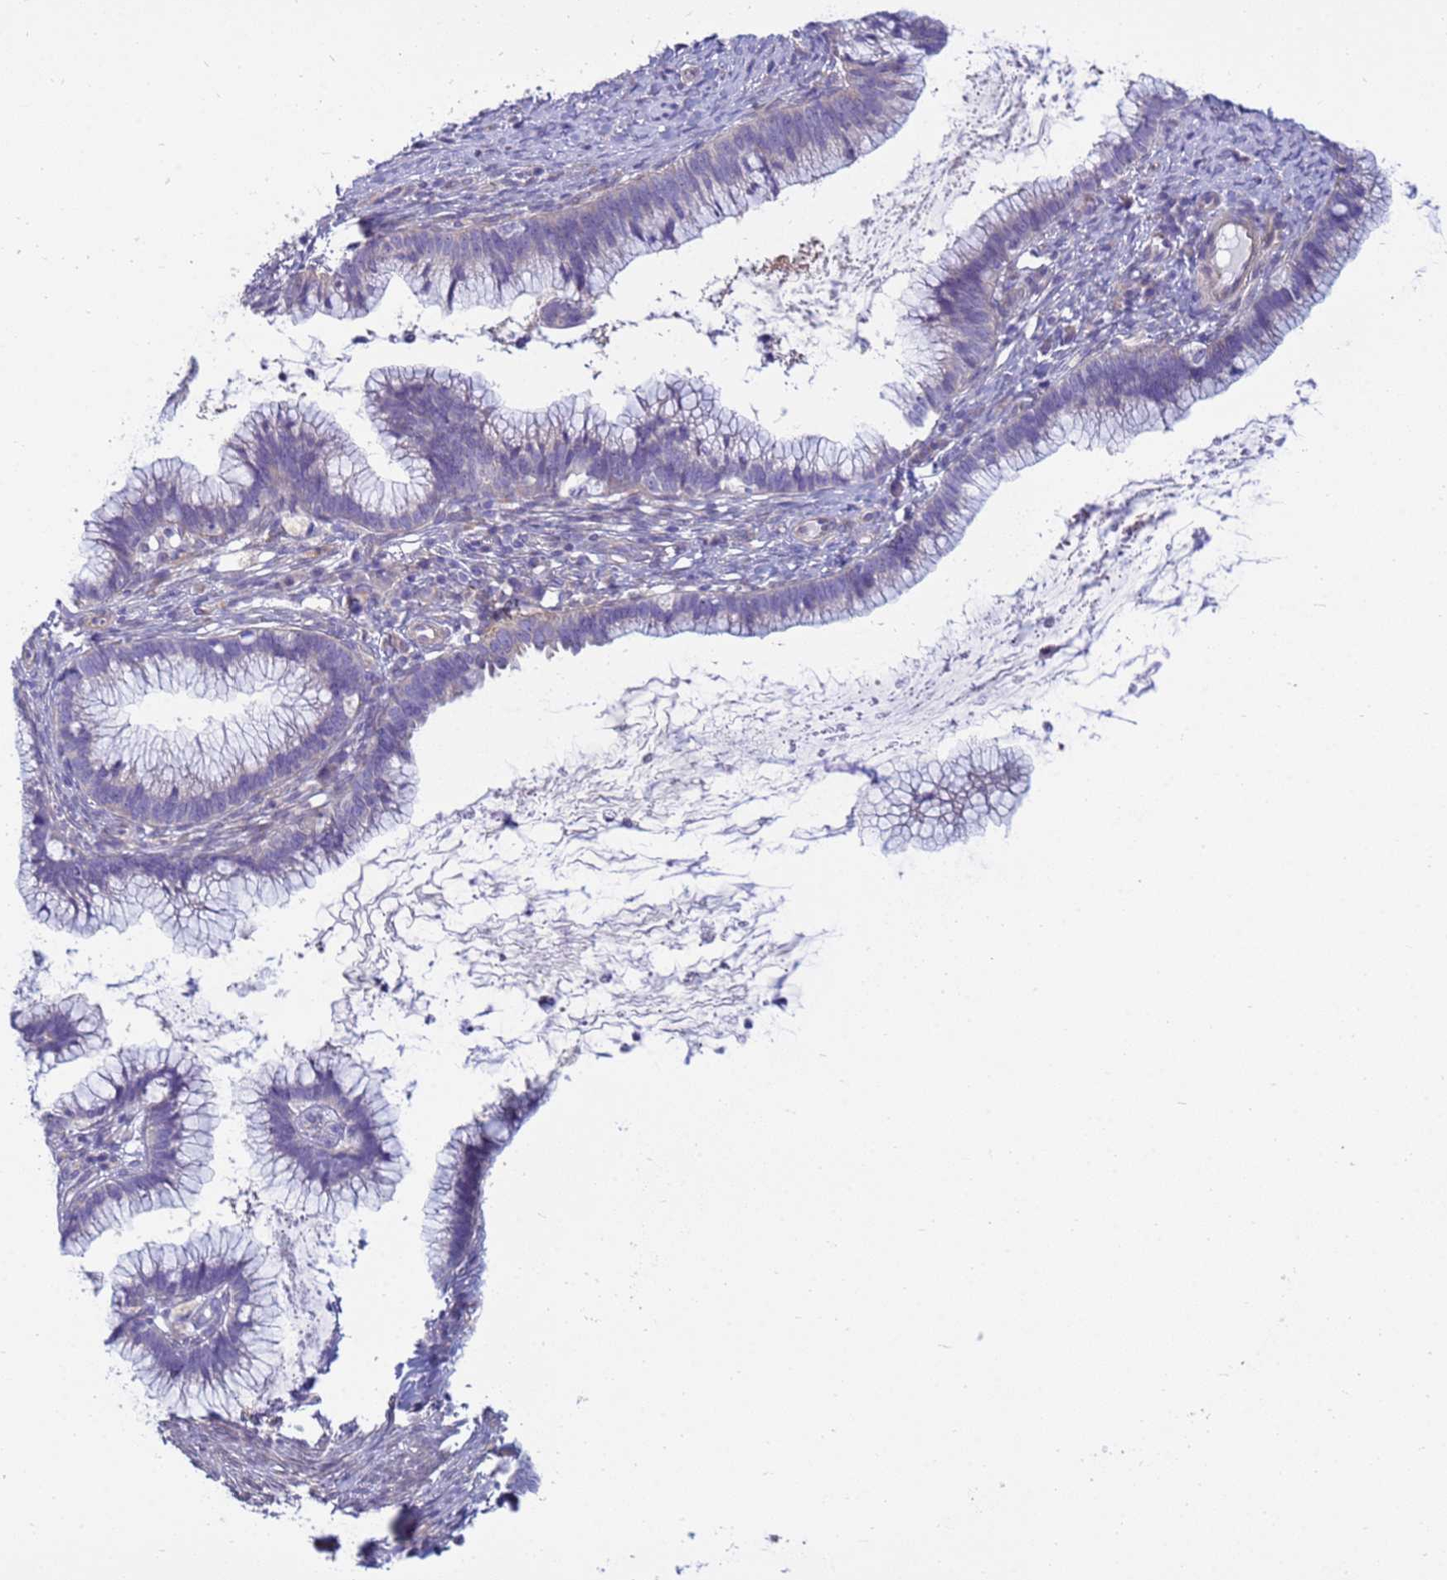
{"staining": {"intensity": "negative", "quantity": "none", "location": "none"}, "tissue": "cervical cancer", "cell_type": "Tumor cells", "image_type": "cancer", "snomed": [{"axis": "morphology", "description": "Adenocarcinoma, NOS"}, {"axis": "topography", "description": "Cervix"}], "caption": "IHC photomicrograph of neoplastic tissue: adenocarcinoma (cervical) stained with DAB demonstrates no significant protein expression in tumor cells.", "gene": "TRPC6", "patient": {"sex": "female", "age": 36}}